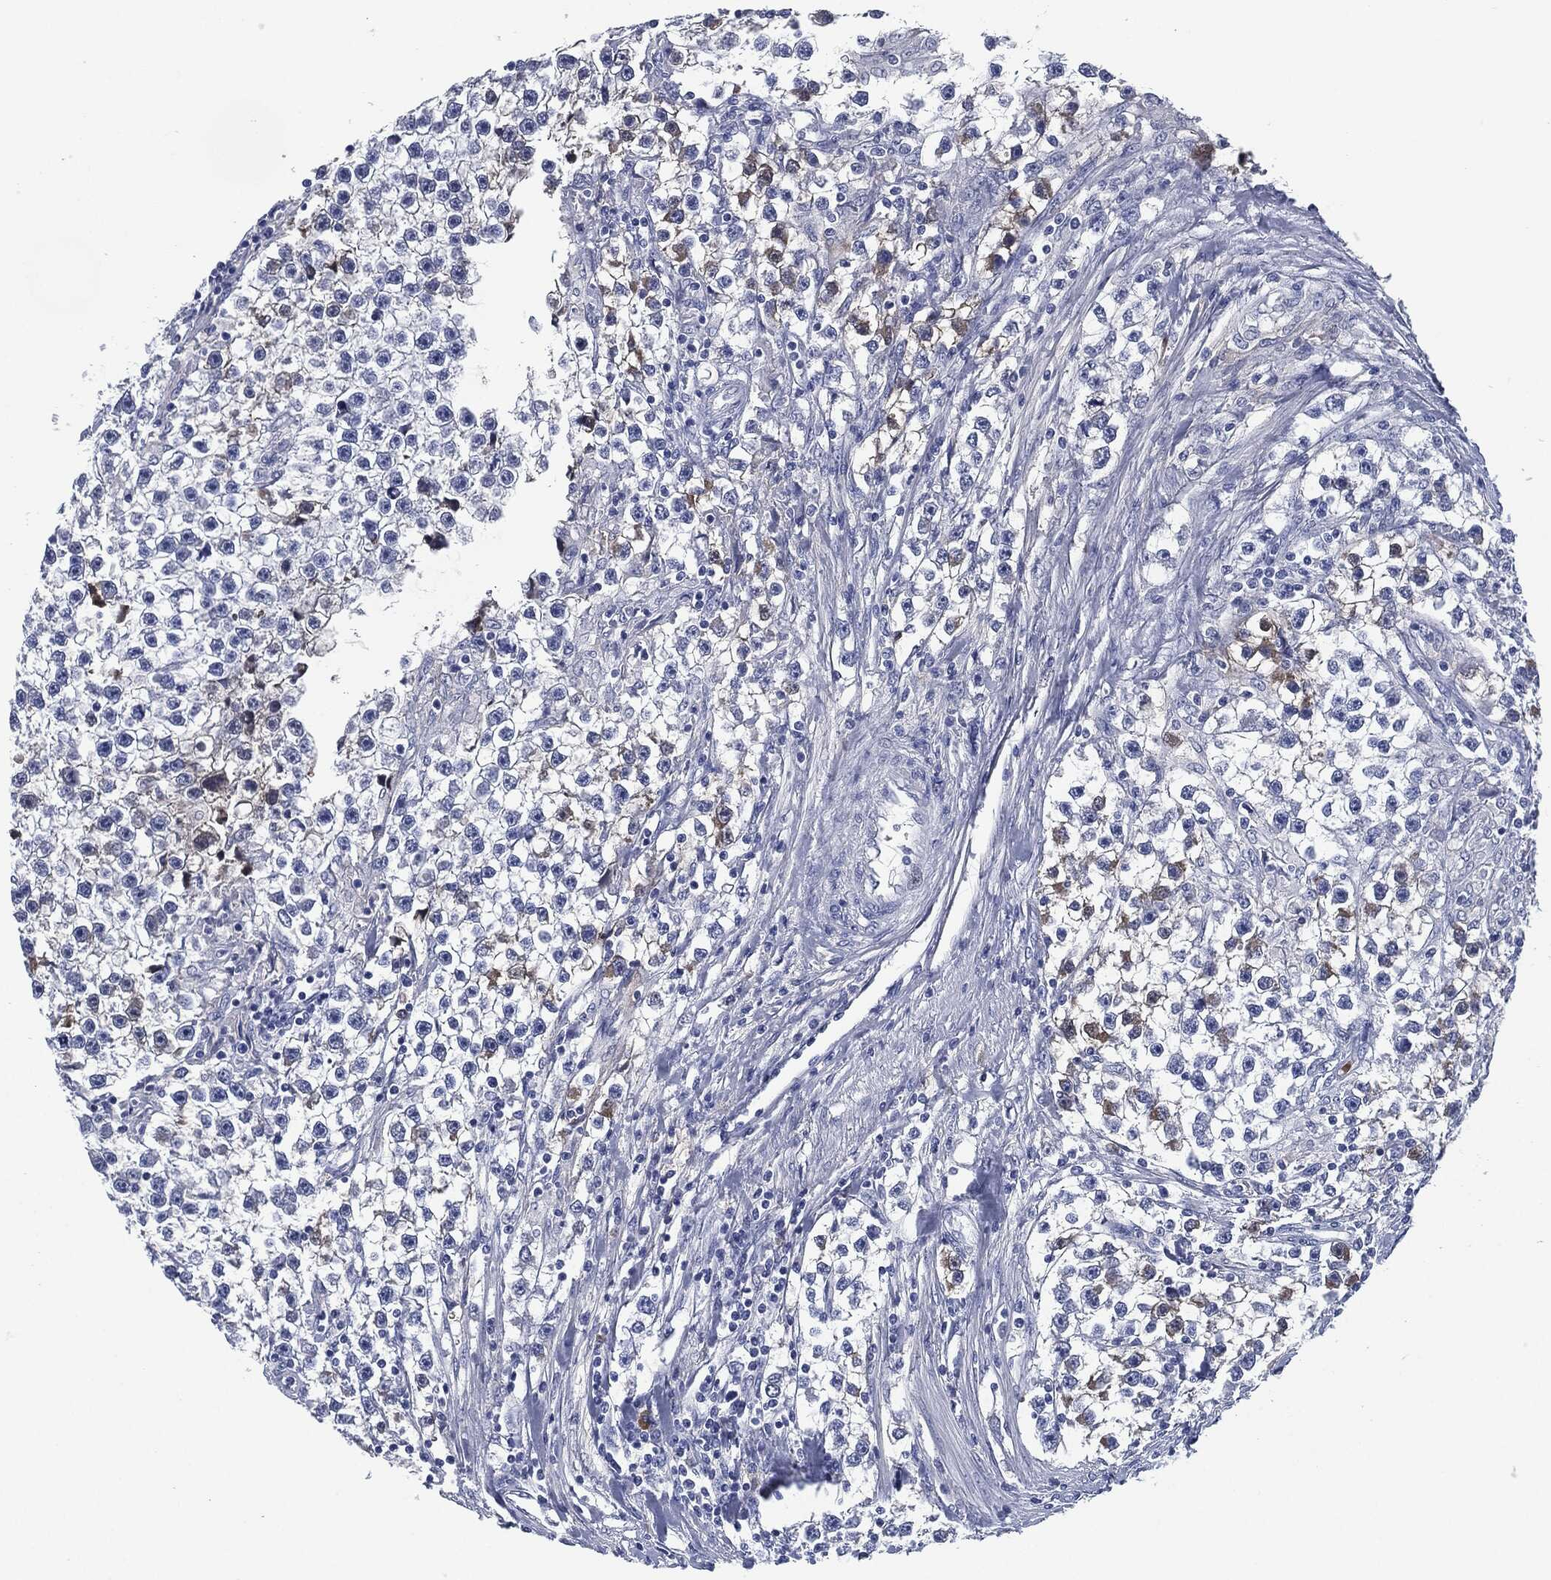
{"staining": {"intensity": "negative", "quantity": "none", "location": "none"}, "tissue": "testis cancer", "cell_type": "Tumor cells", "image_type": "cancer", "snomed": [{"axis": "morphology", "description": "Seminoma, NOS"}, {"axis": "topography", "description": "Testis"}], "caption": "Seminoma (testis) was stained to show a protein in brown. There is no significant expression in tumor cells.", "gene": "SIGLEC7", "patient": {"sex": "male", "age": 59}}